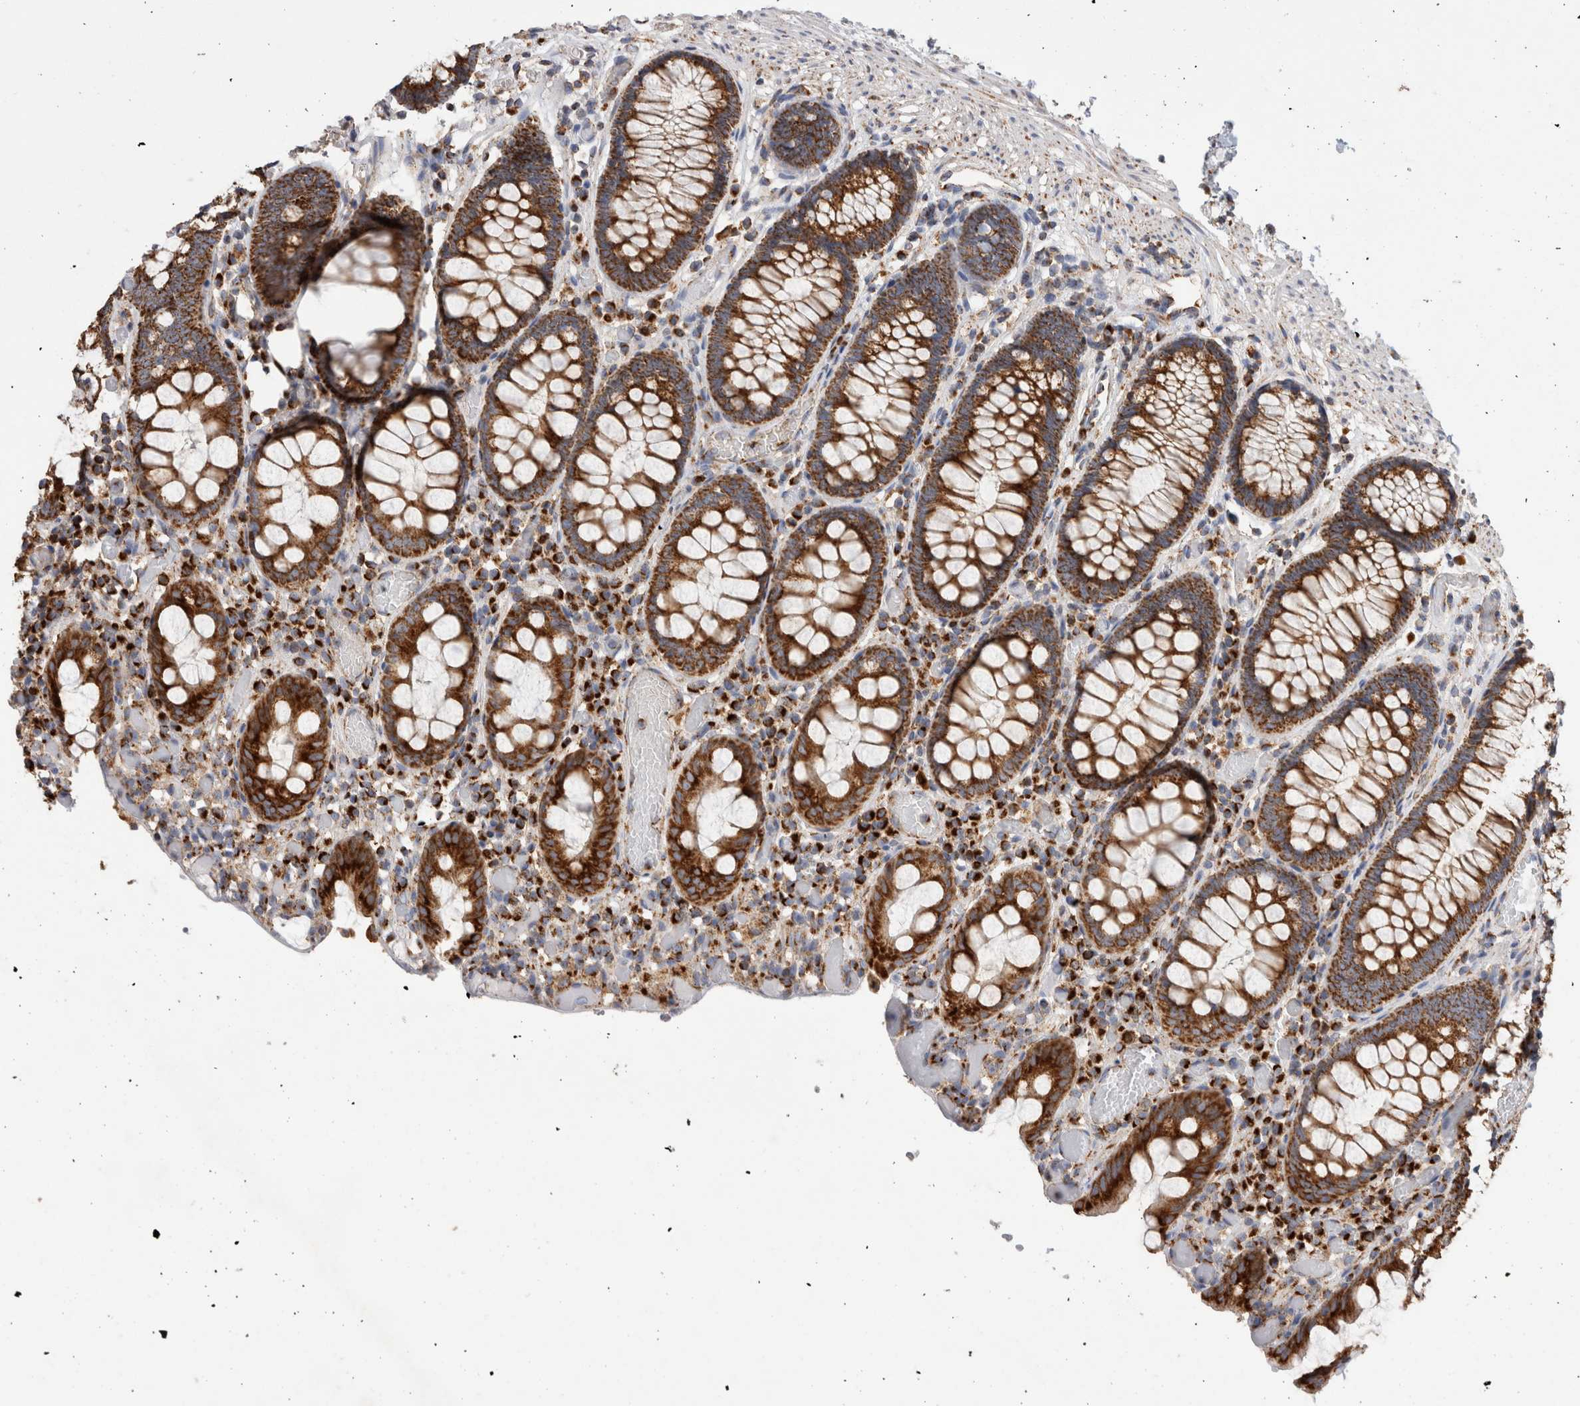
{"staining": {"intensity": "moderate", "quantity": ">75%", "location": "cytoplasmic/membranous"}, "tissue": "colon", "cell_type": "Endothelial cells", "image_type": "normal", "snomed": [{"axis": "morphology", "description": "Normal tissue, NOS"}, {"axis": "topography", "description": "Colon"}], "caption": "Protein analysis of benign colon exhibits moderate cytoplasmic/membranous positivity in approximately >75% of endothelial cells. (brown staining indicates protein expression, while blue staining denotes nuclei).", "gene": "IARS2", "patient": {"sex": "male", "age": 14}}